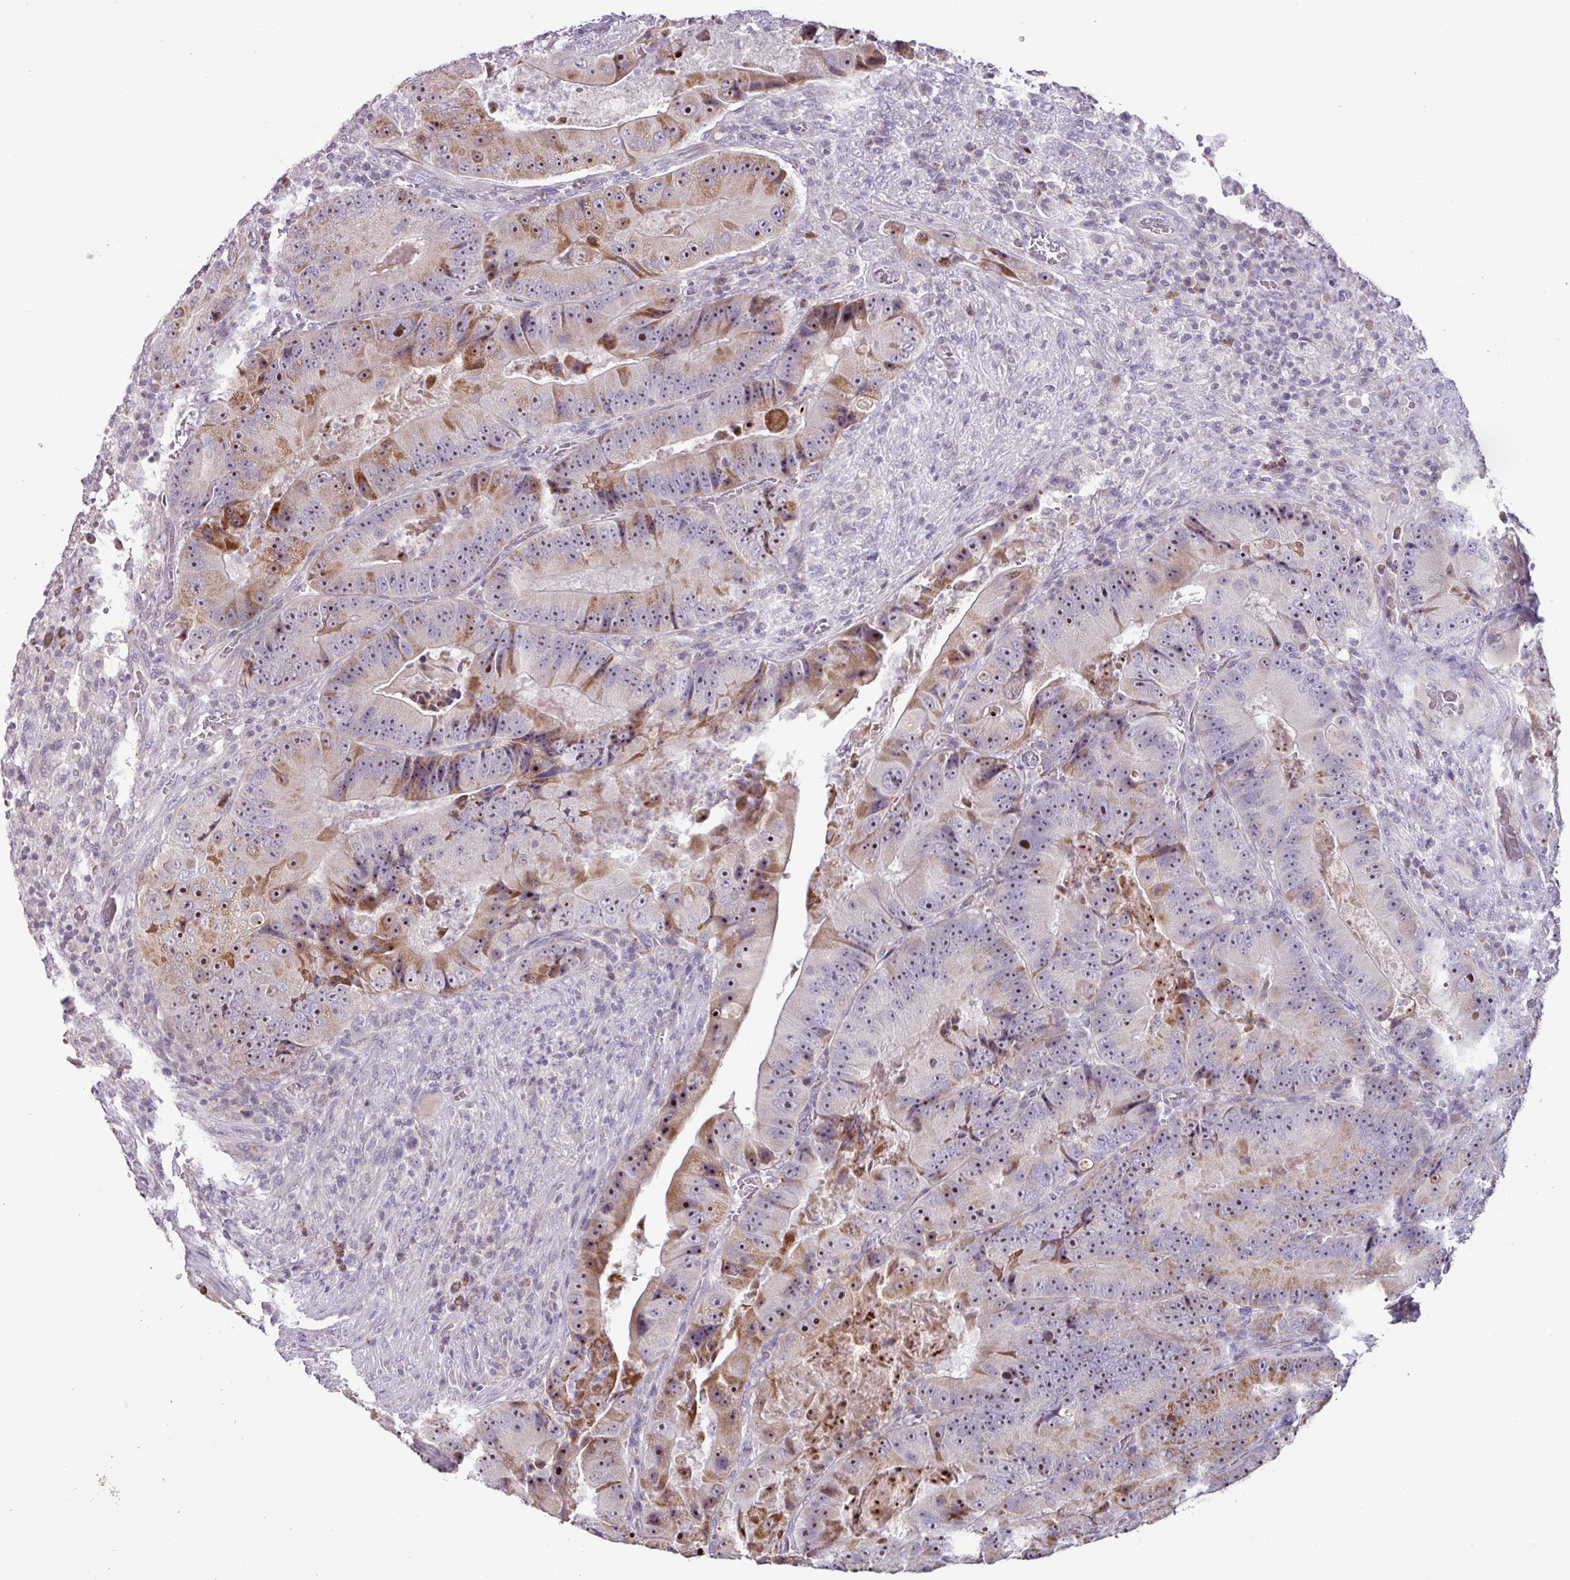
{"staining": {"intensity": "moderate", "quantity": "25%-75%", "location": "cytoplasmic/membranous,nuclear"}, "tissue": "colorectal cancer", "cell_type": "Tumor cells", "image_type": "cancer", "snomed": [{"axis": "morphology", "description": "Adenocarcinoma, NOS"}, {"axis": "topography", "description": "Colon"}], "caption": "An image showing moderate cytoplasmic/membranous and nuclear expression in about 25%-75% of tumor cells in colorectal adenocarcinoma, as visualized by brown immunohistochemical staining.", "gene": "MT-ND4", "patient": {"sex": "female", "age": 86}}